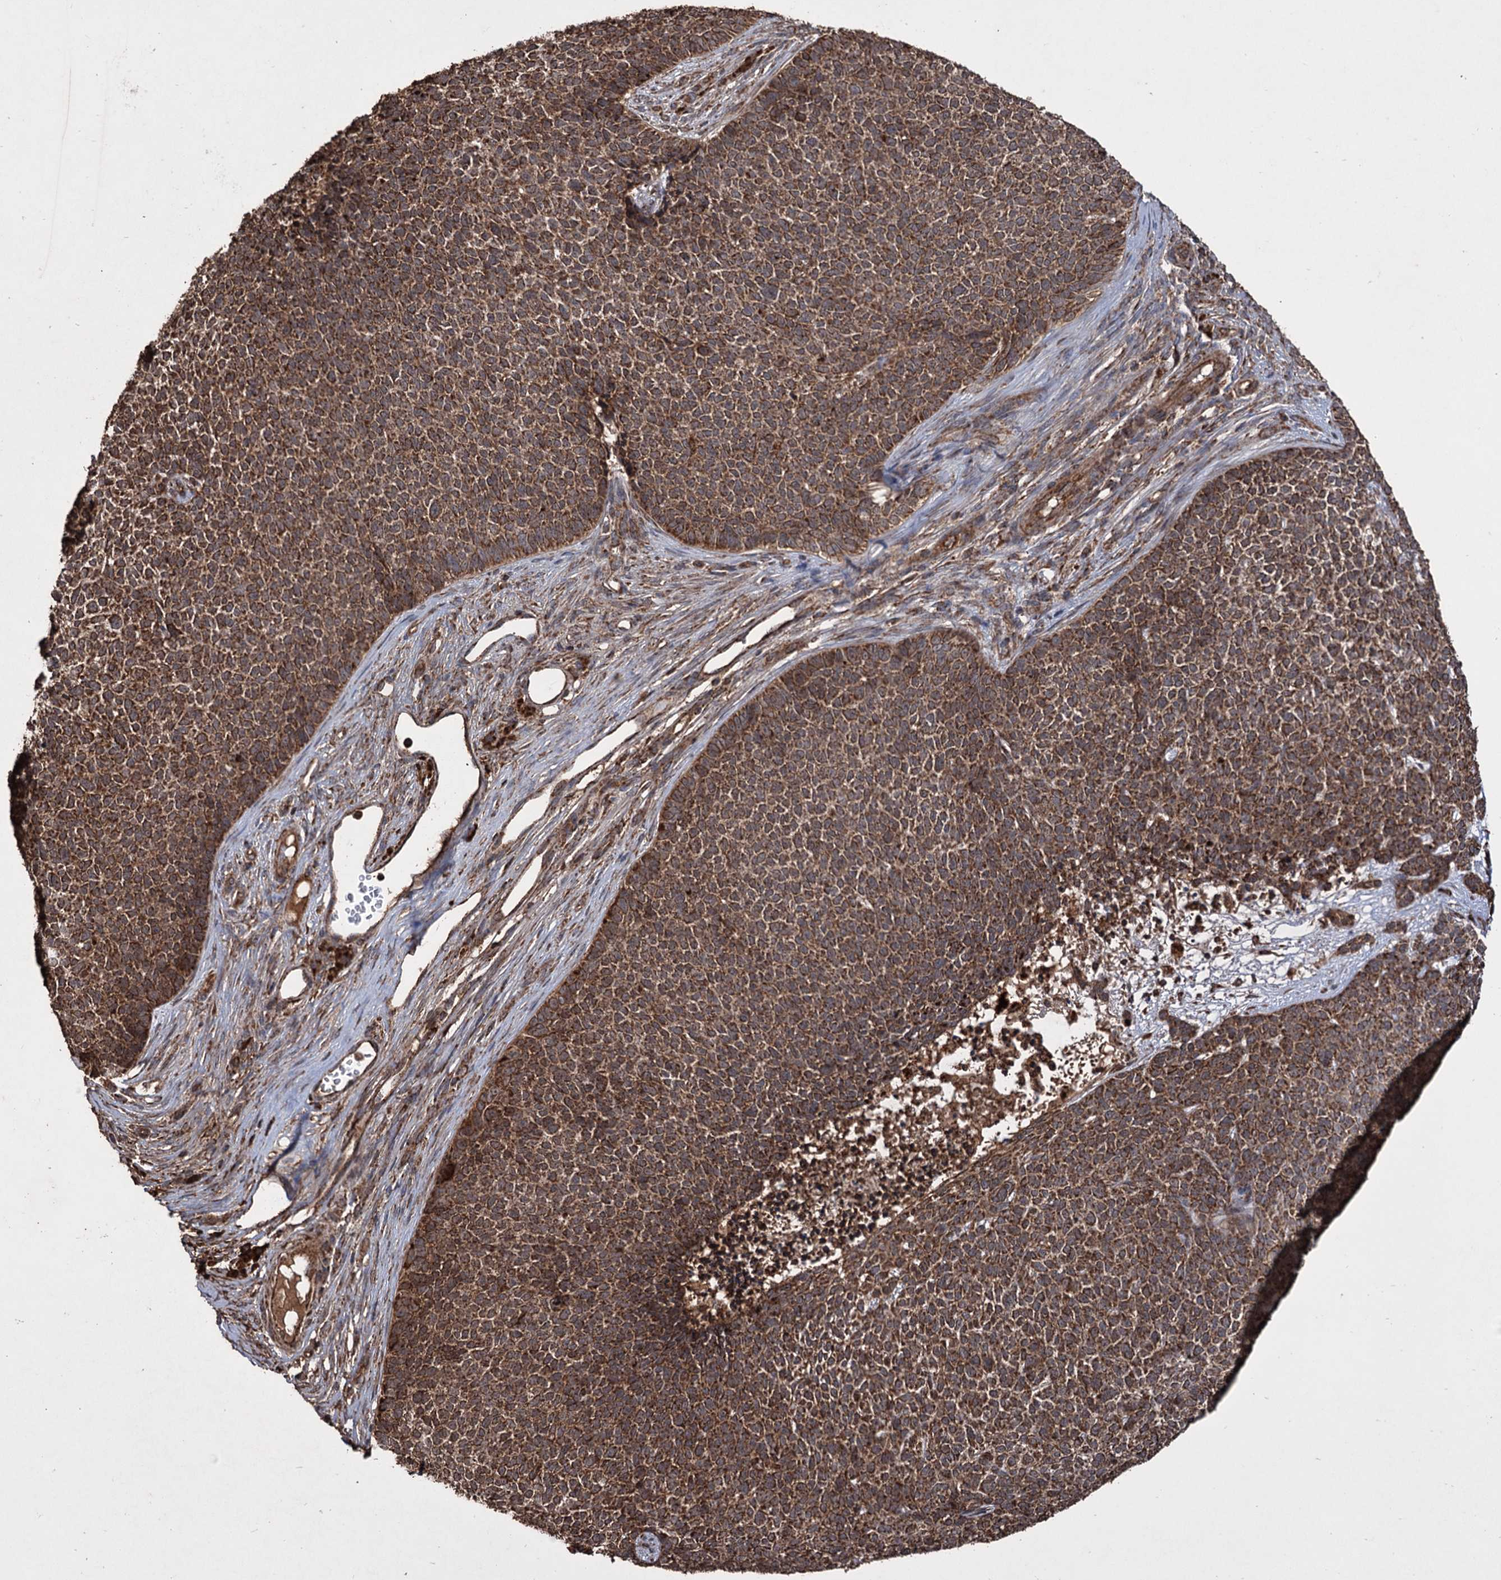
{"staining": {"intensity": "moderate", "quantity": ">75%", "location": "cytoplasmic/membranous"}, "tissue": "skin cancer", "cell_type": "Tumor cells", "image_type": "cancer", "snomed": [{"axis": "morphology", "description": "Basal cell carcinoma"}, {"axis": "topography", "description": "Skin"}], "caption": "This histopathology image demonstrates IHC staining of human skin cancer, with medium moderate cytoplasmic/membranous expression in about >75% of tumor cells.", "gene": "IPO4", "patient": {"sex": "female", "age": 84}}